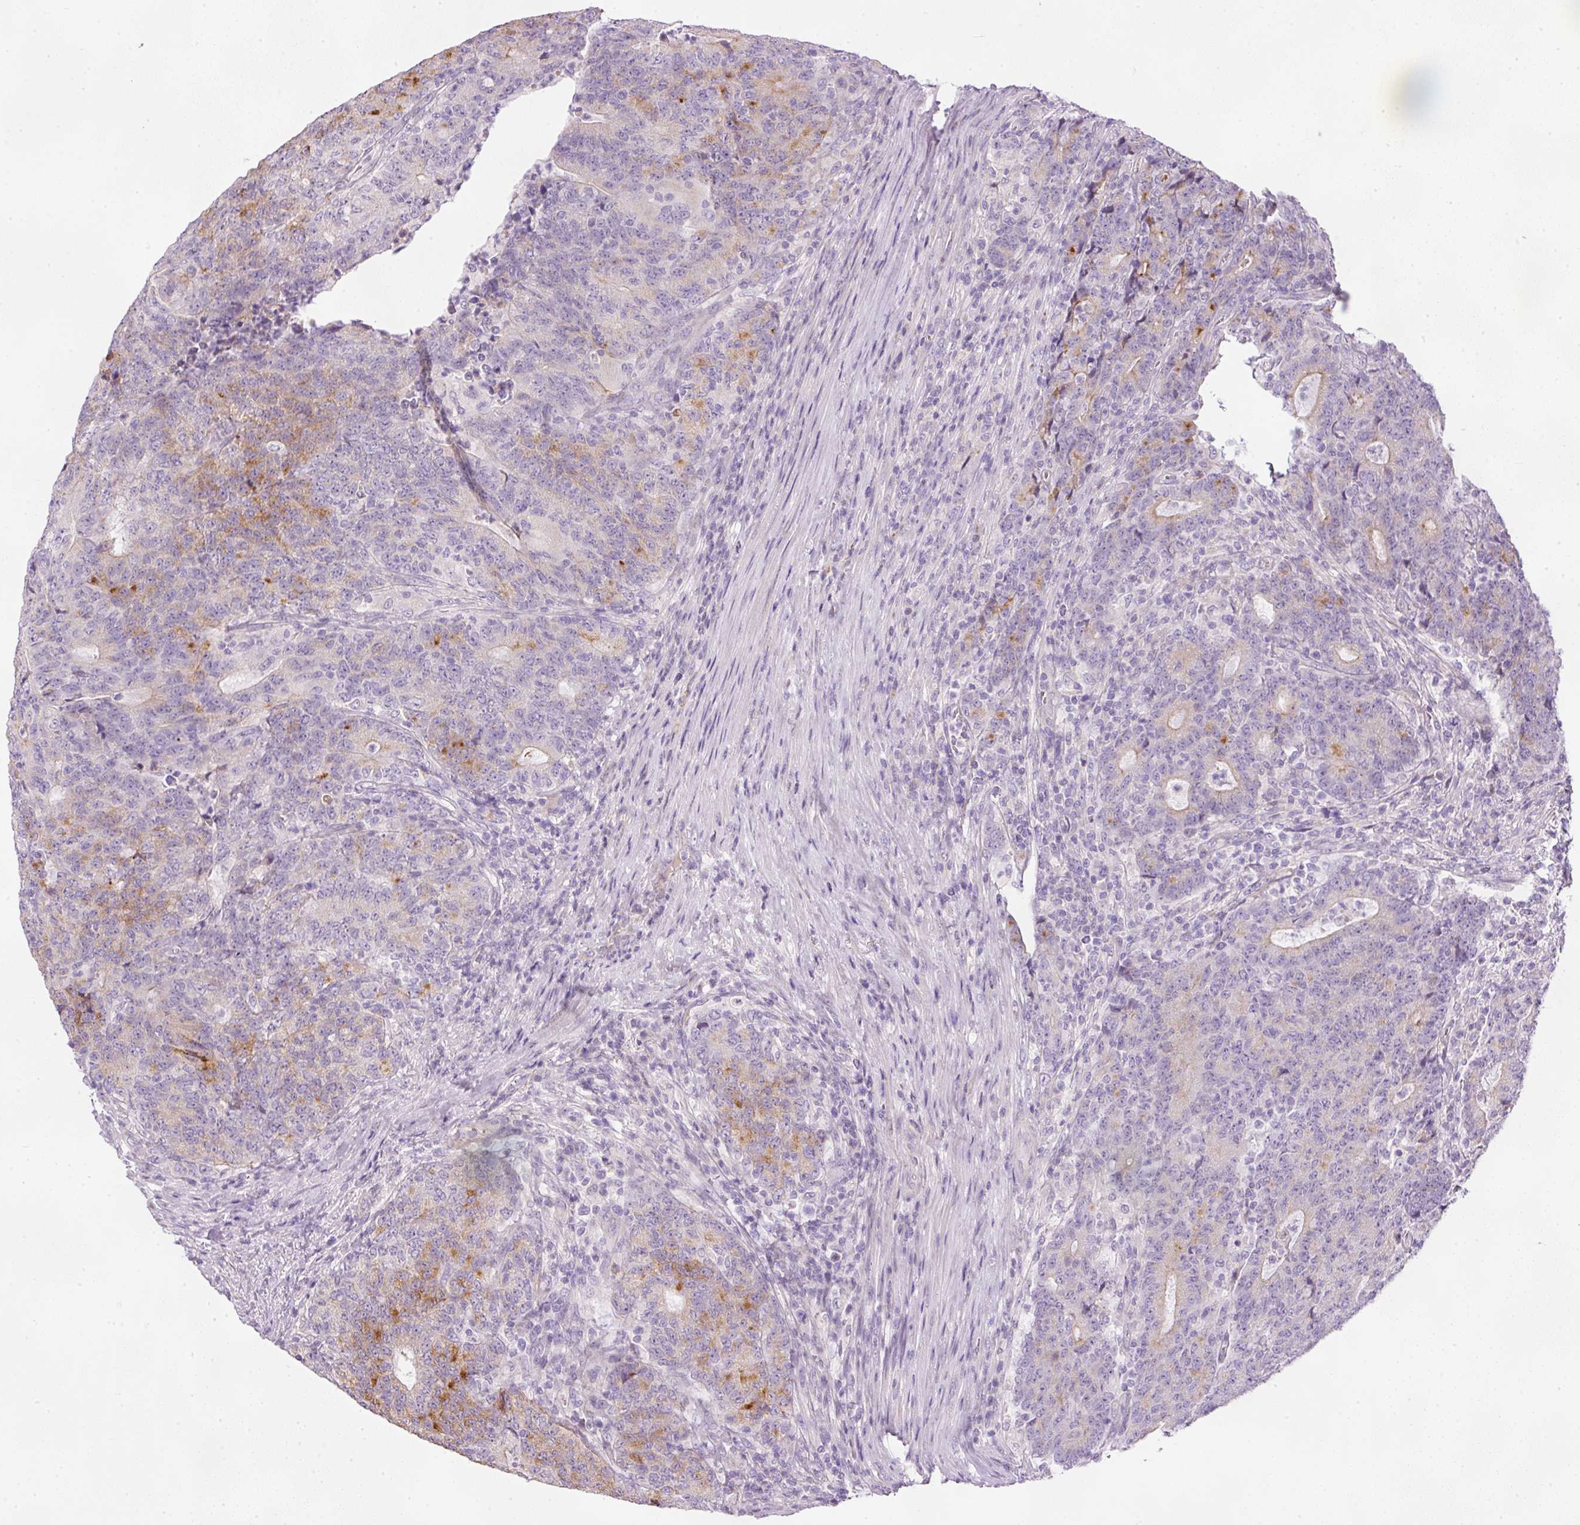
{"staining": {"intensity": "moderate", "quantity": "25%-75%", "location": "cytoplasmic/membranous"}, "tissue": "colorectal cancer", "cell_type": "Tumor cells", "image_type": "cancer", "snomed": [{"axis": "morphology", "description": "Adenocarcinoma, NOS"}, {"axis": "topography", "description": "Colon"}], "caption": "Colorectal adenocarcinoma tissue shows moderate cytoplasmic/membranous expression in about 25%-75% of tumor cells, visualized by immunohistochemistry.", "gene": "KPNA5", "patient": {"sex": "female", "age": 75}}